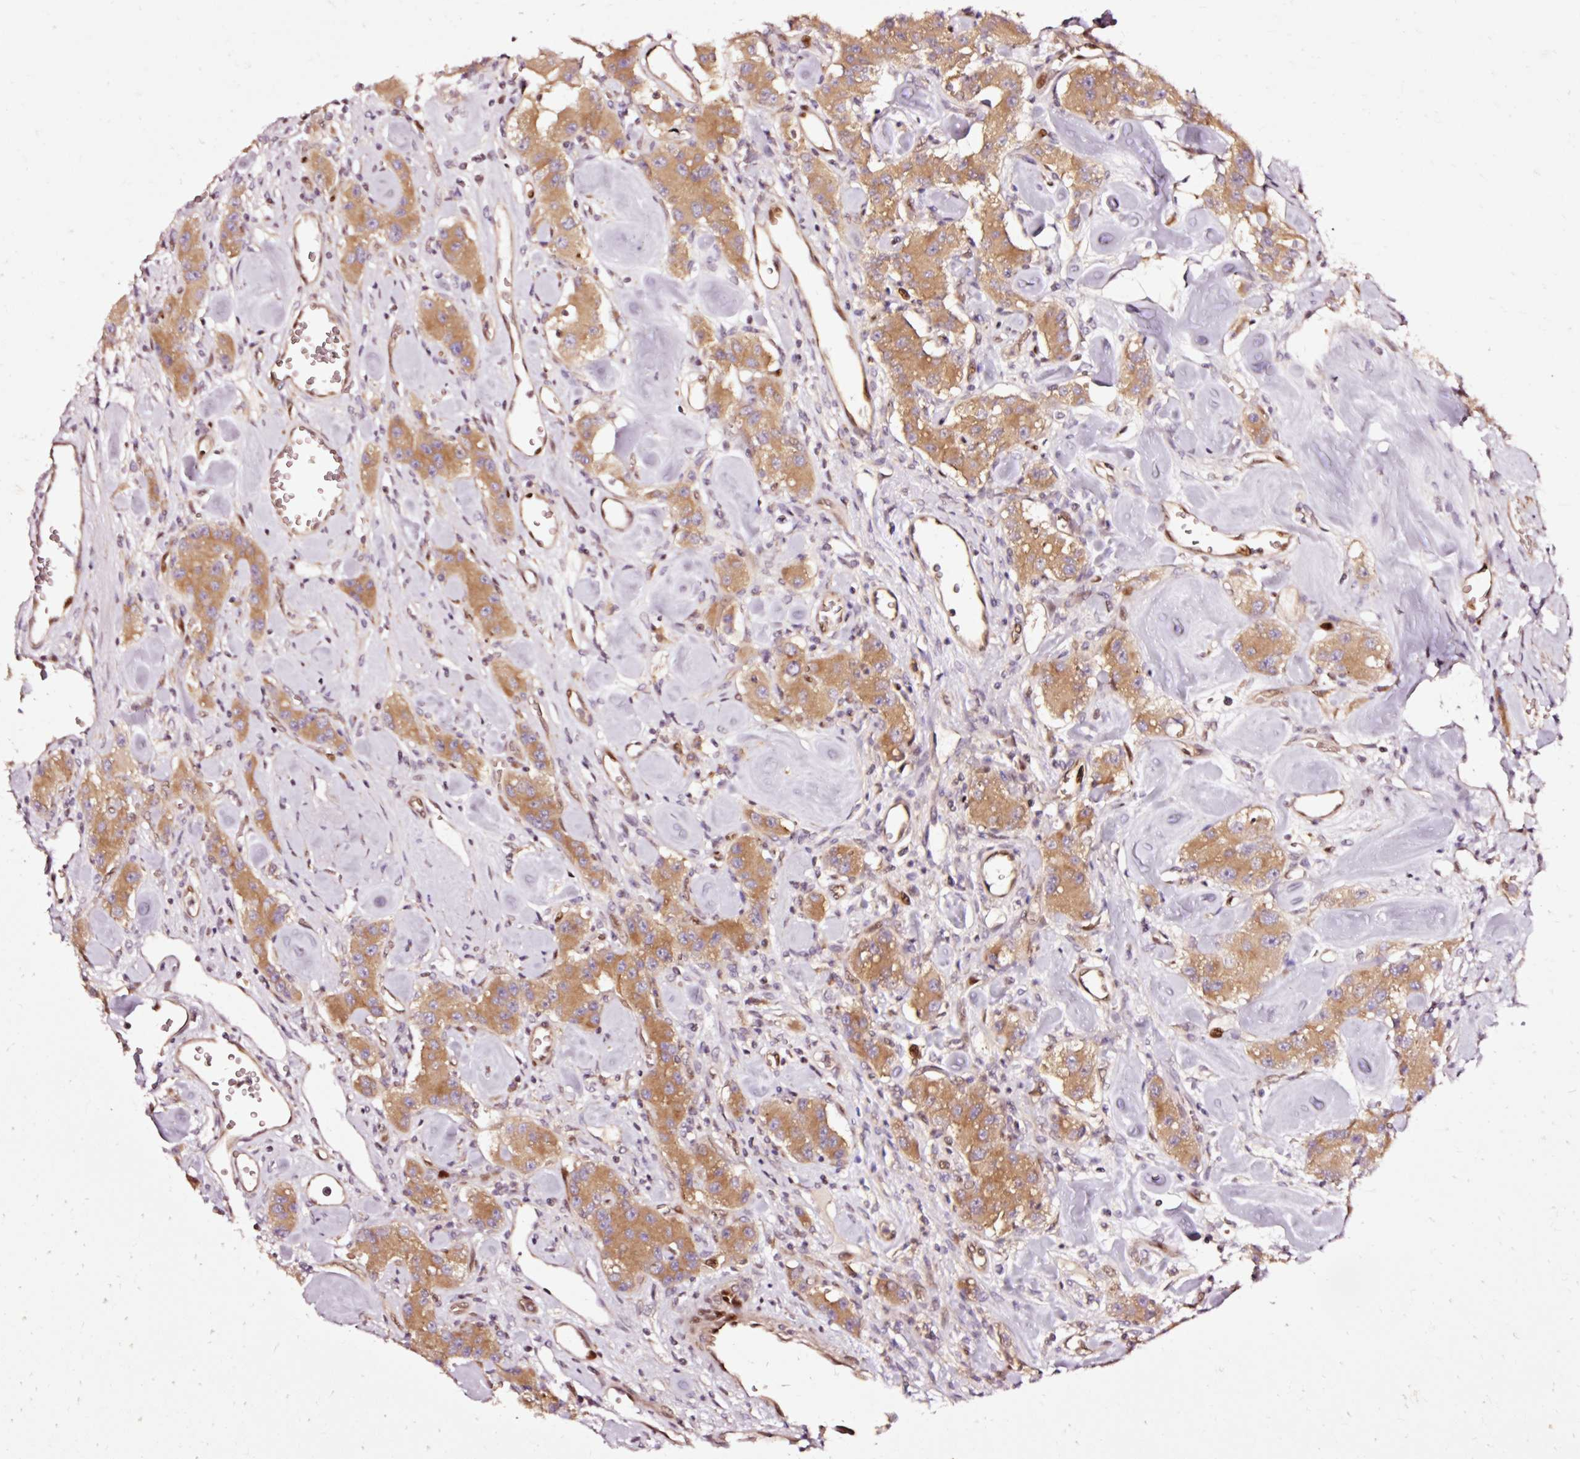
{"staining": {"intensity": "moderate", "quantity": ">75%", "location": "cytoplasmic/membranous"}, "tissue": "carcinoid", "cell_type": "Tumor cells", "image_type": "cancer", "snomed": [{"axis": "morphology", "description": "Carcinoid, malignant, NOS"}, {"axis": "topography", "description": "Pancreas"}], "caption": "Human carcinoid stained with a brown dye demonstrates moderate cytoplasmic/membranous positive expression in about >75% of tumor cells.", "gene": "NAPA", "patient": {"sex": "male", "age": 41}}